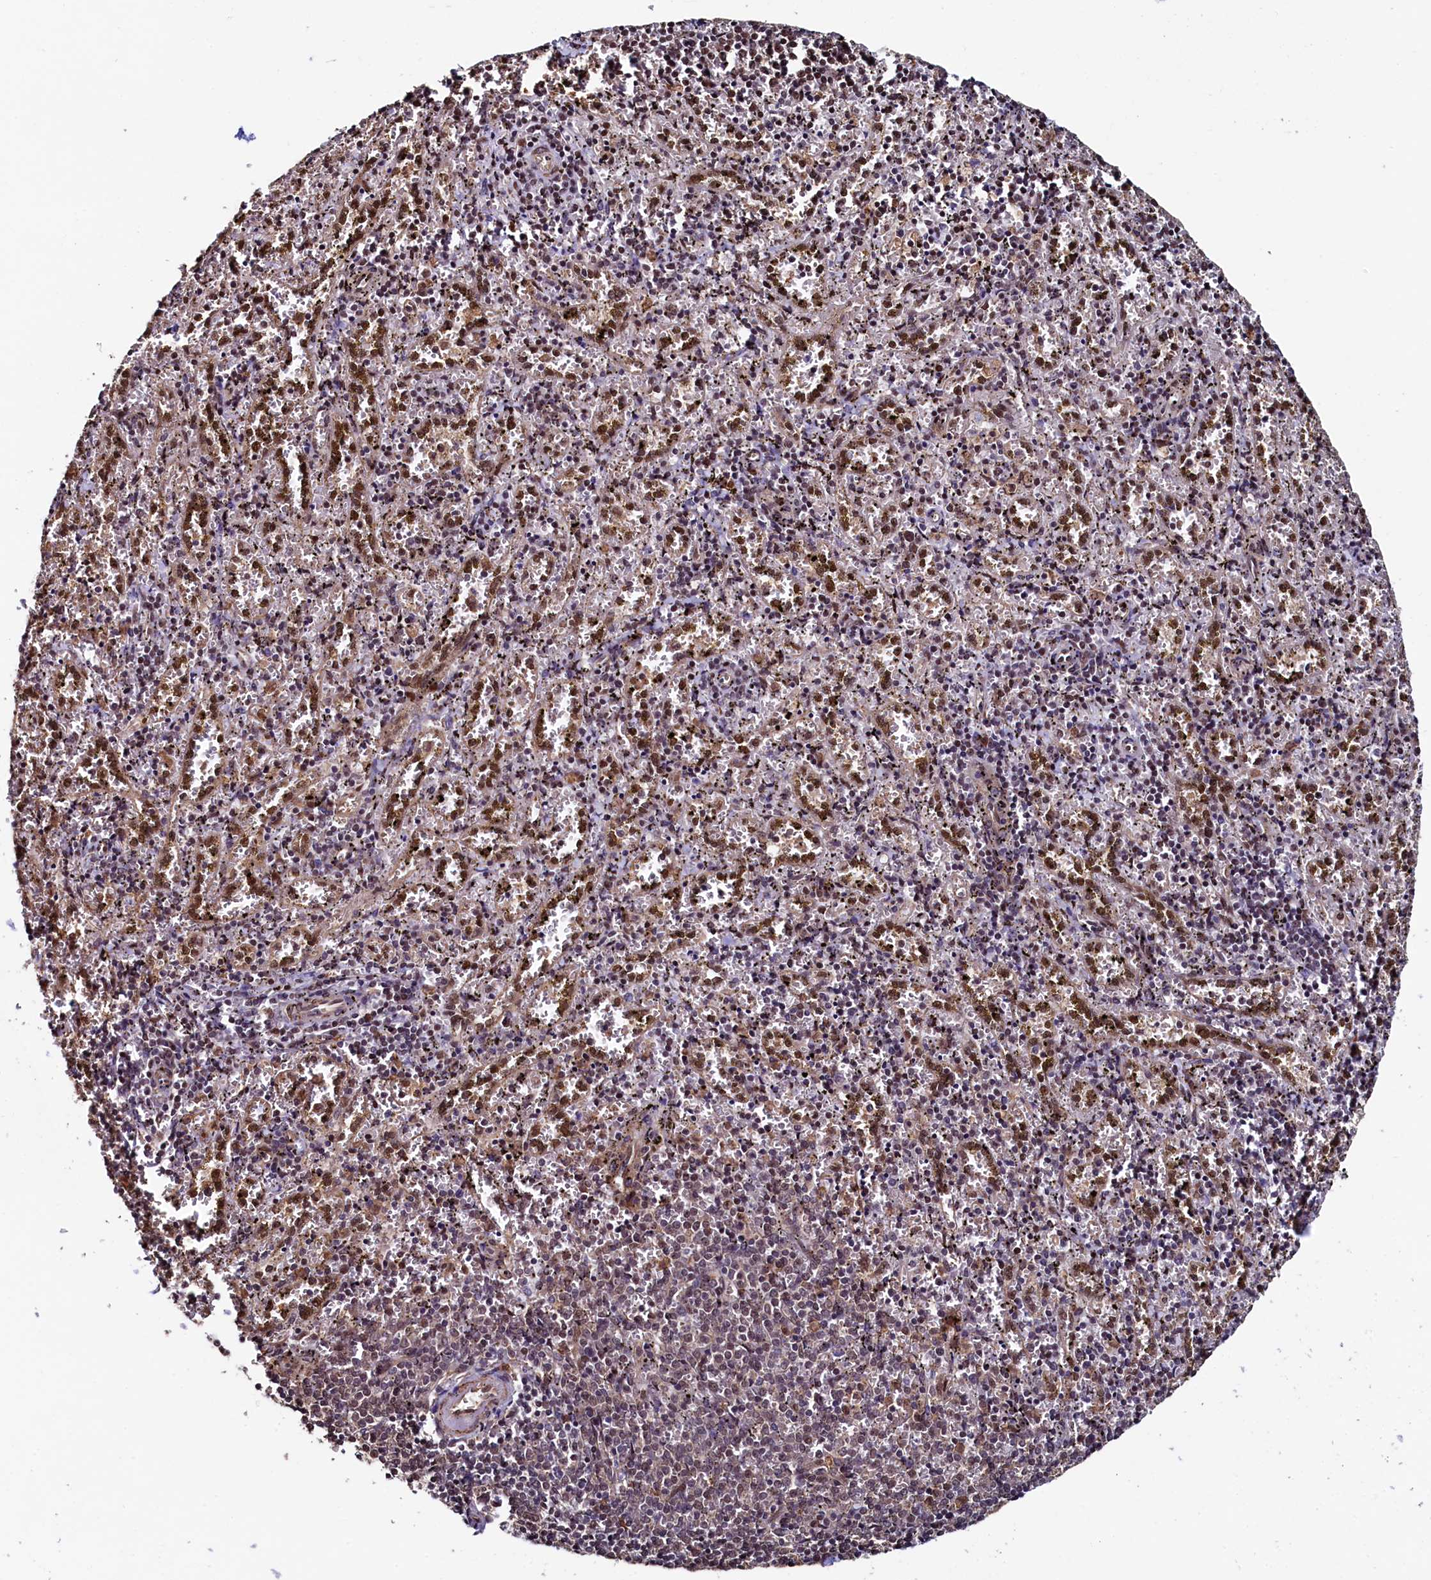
{"staining": {"intensity": "weak", "quantity": "25%-75%", "location": "nuclear"}, "tissue": "spleen", "cell_type": "Cells in red pulp", "image_type": "normal", "snomed": [{"axis": "morphology", "description": "Normal tissue, NOS"}, {"axis": "topography", "description": "Spleen"}], "caption": "The histopathology image shows staining of unremarkable spleen, revealing weak nuclear protein staining (brown color) within cells in red pulp. The protein is shown in brown color, while the nuclei are stained blue.", "gene": "LEO1", "patient": {"sex": "male", "age": 11}}